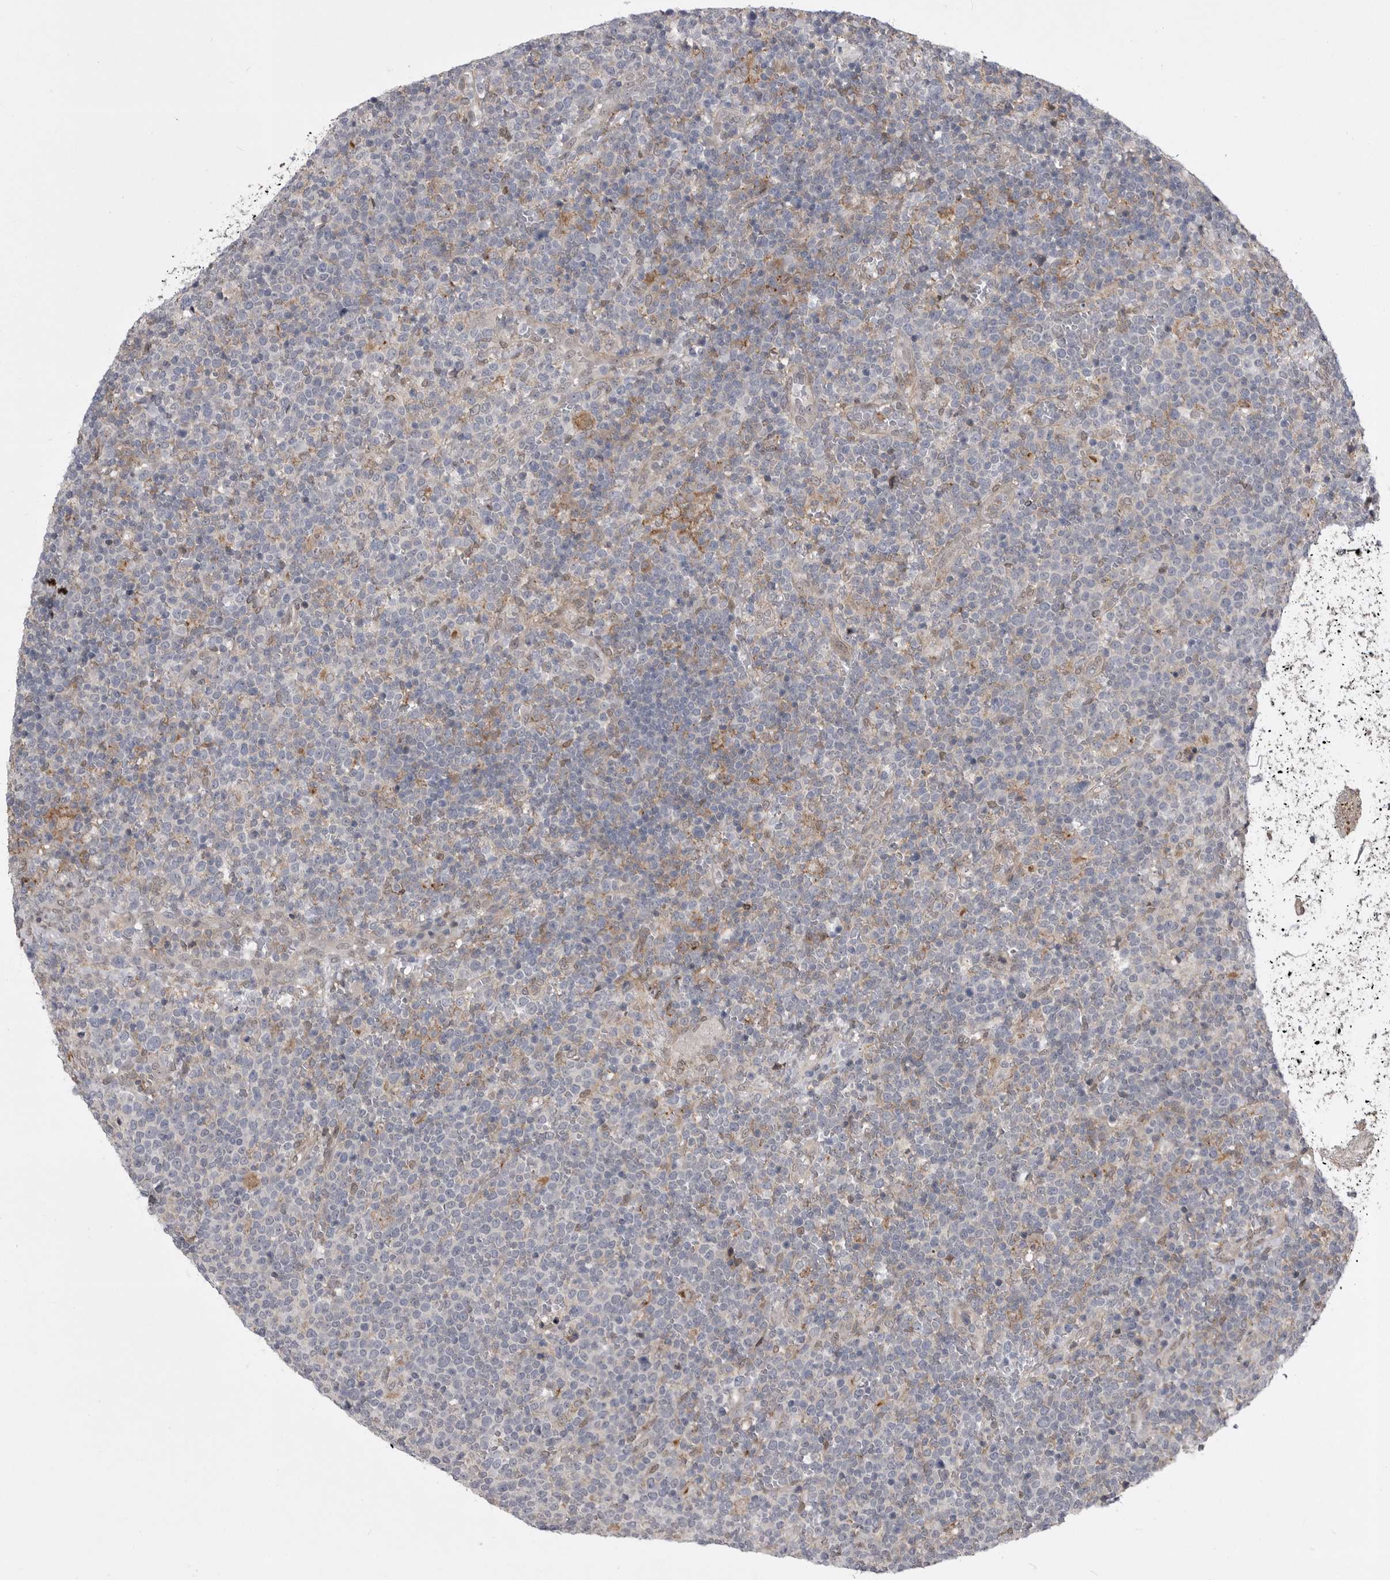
{"staining": {"intensity": "negative", "quantity": "none", "location": "none"}, "tissue": "lymphoma", "cell_type": "Tumor cells", "image_type": "cancer", "snomed": [{"axis": "morphology", "description": "Malignant lymphoma, non-Hodgkin's type, High grade"}, {"axis": "topography", "description": "Lymph node"}], "caption": "This is an IHC micrograph of lymphoma. There is no staining in tumor cells.", "gene": "ABL1", "patient": {"sex": "male", "age": 61}}